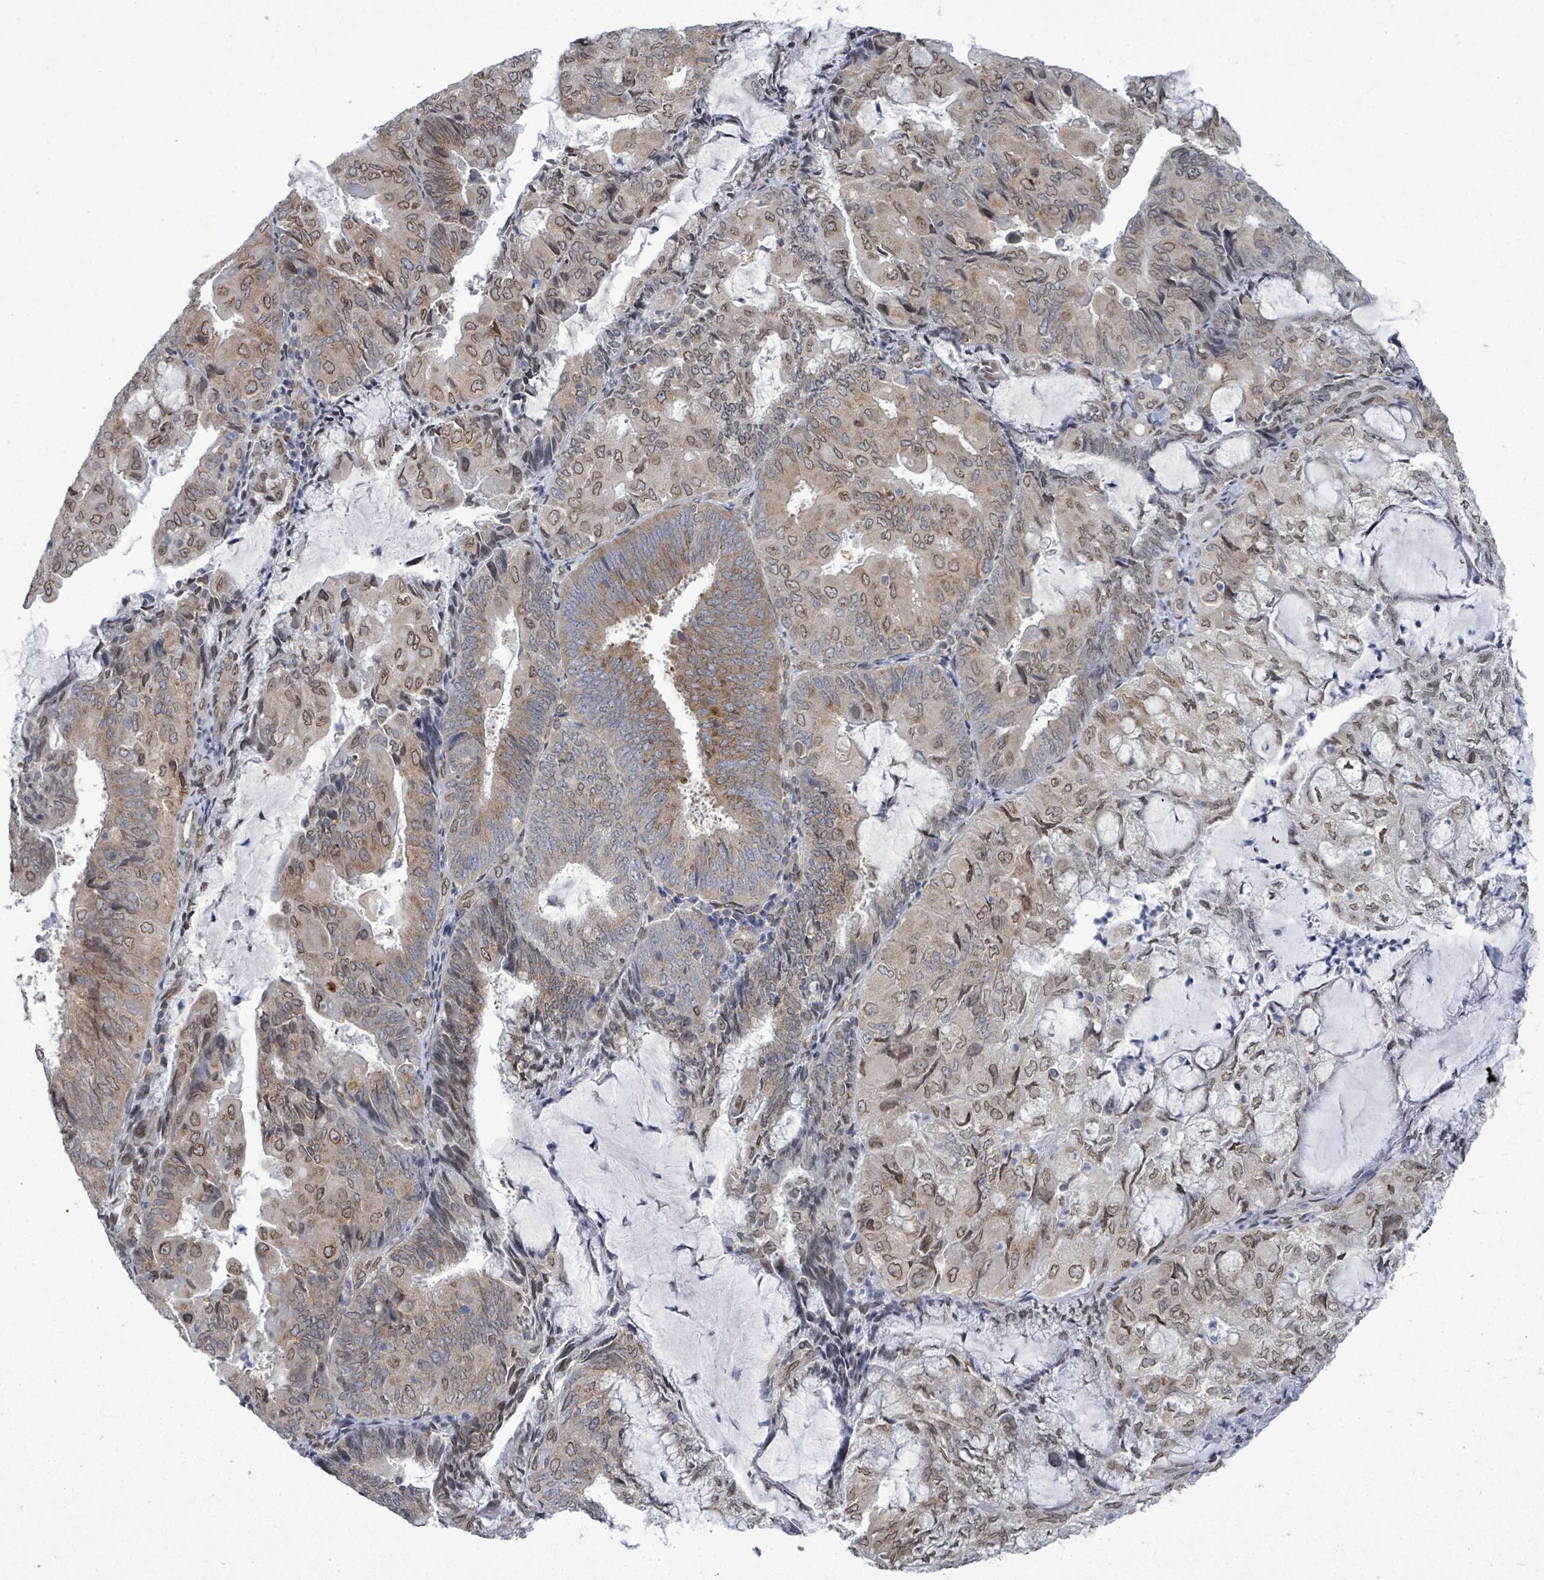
{"staining": {"intensity": "moderate", "quantity": "25%-75%", "location": "cytoplasmic/membranous,nuclear"}, "tissue": "endometrial cancer", "cell_type": "Tumor cells", "image_type": "cancer", "snomed": [{"axis": "morphology", "description": "Adenocarcinoma, NOS"}, {"axis": "topography", "description": "Endometrium"}], "caption": "Adenocarcinoma (endometrial) stained with a brown dye reveals moderate cytoplasmic/membranous and nuclear positive positivity in approximately 25%-75% of tumor cells.", "gene": "ARFGAP1", "patient": {"sex": "female", "age": 81}}